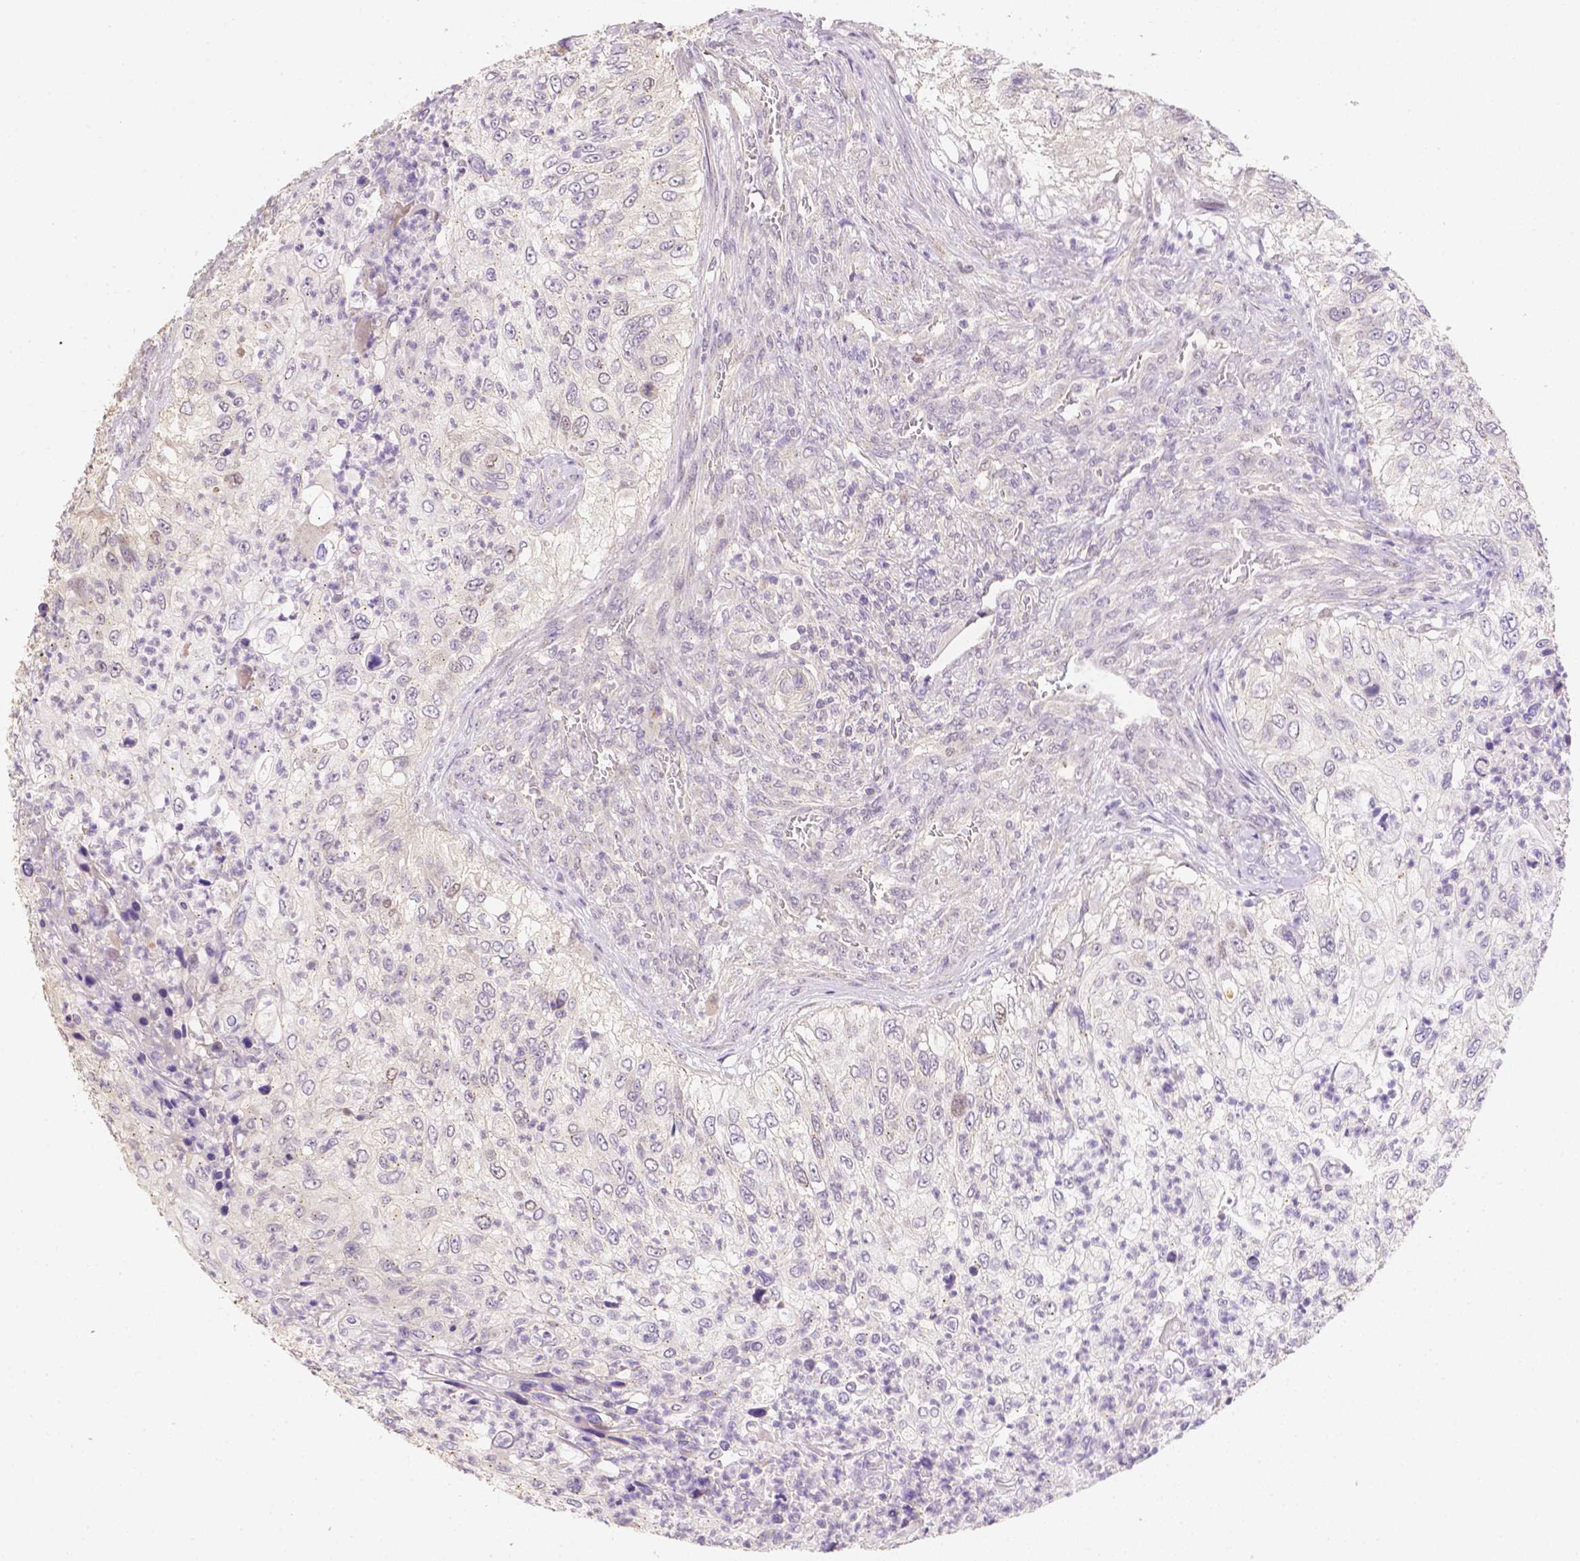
{"staining": {"intensity": "negative", "quantity": "none", "location": "none"}, "tissue": "urothelial cancer", "cell_type": "Tumor cells", "image_type": "cancer", "snomed": [{"axis": "morphology", "description": "Urothelial carcinoma, High grade"}, {"axis": "topography", "description": "Urinary bladder"}], "caption": "DAB (3,3'-diaminobenzidine) immunohistochemical staining of urothelial cancer exhibits no significant staining in tumor cells.", "gene": "C10orf67", "patient": {"sex": "female", "age": 60}}